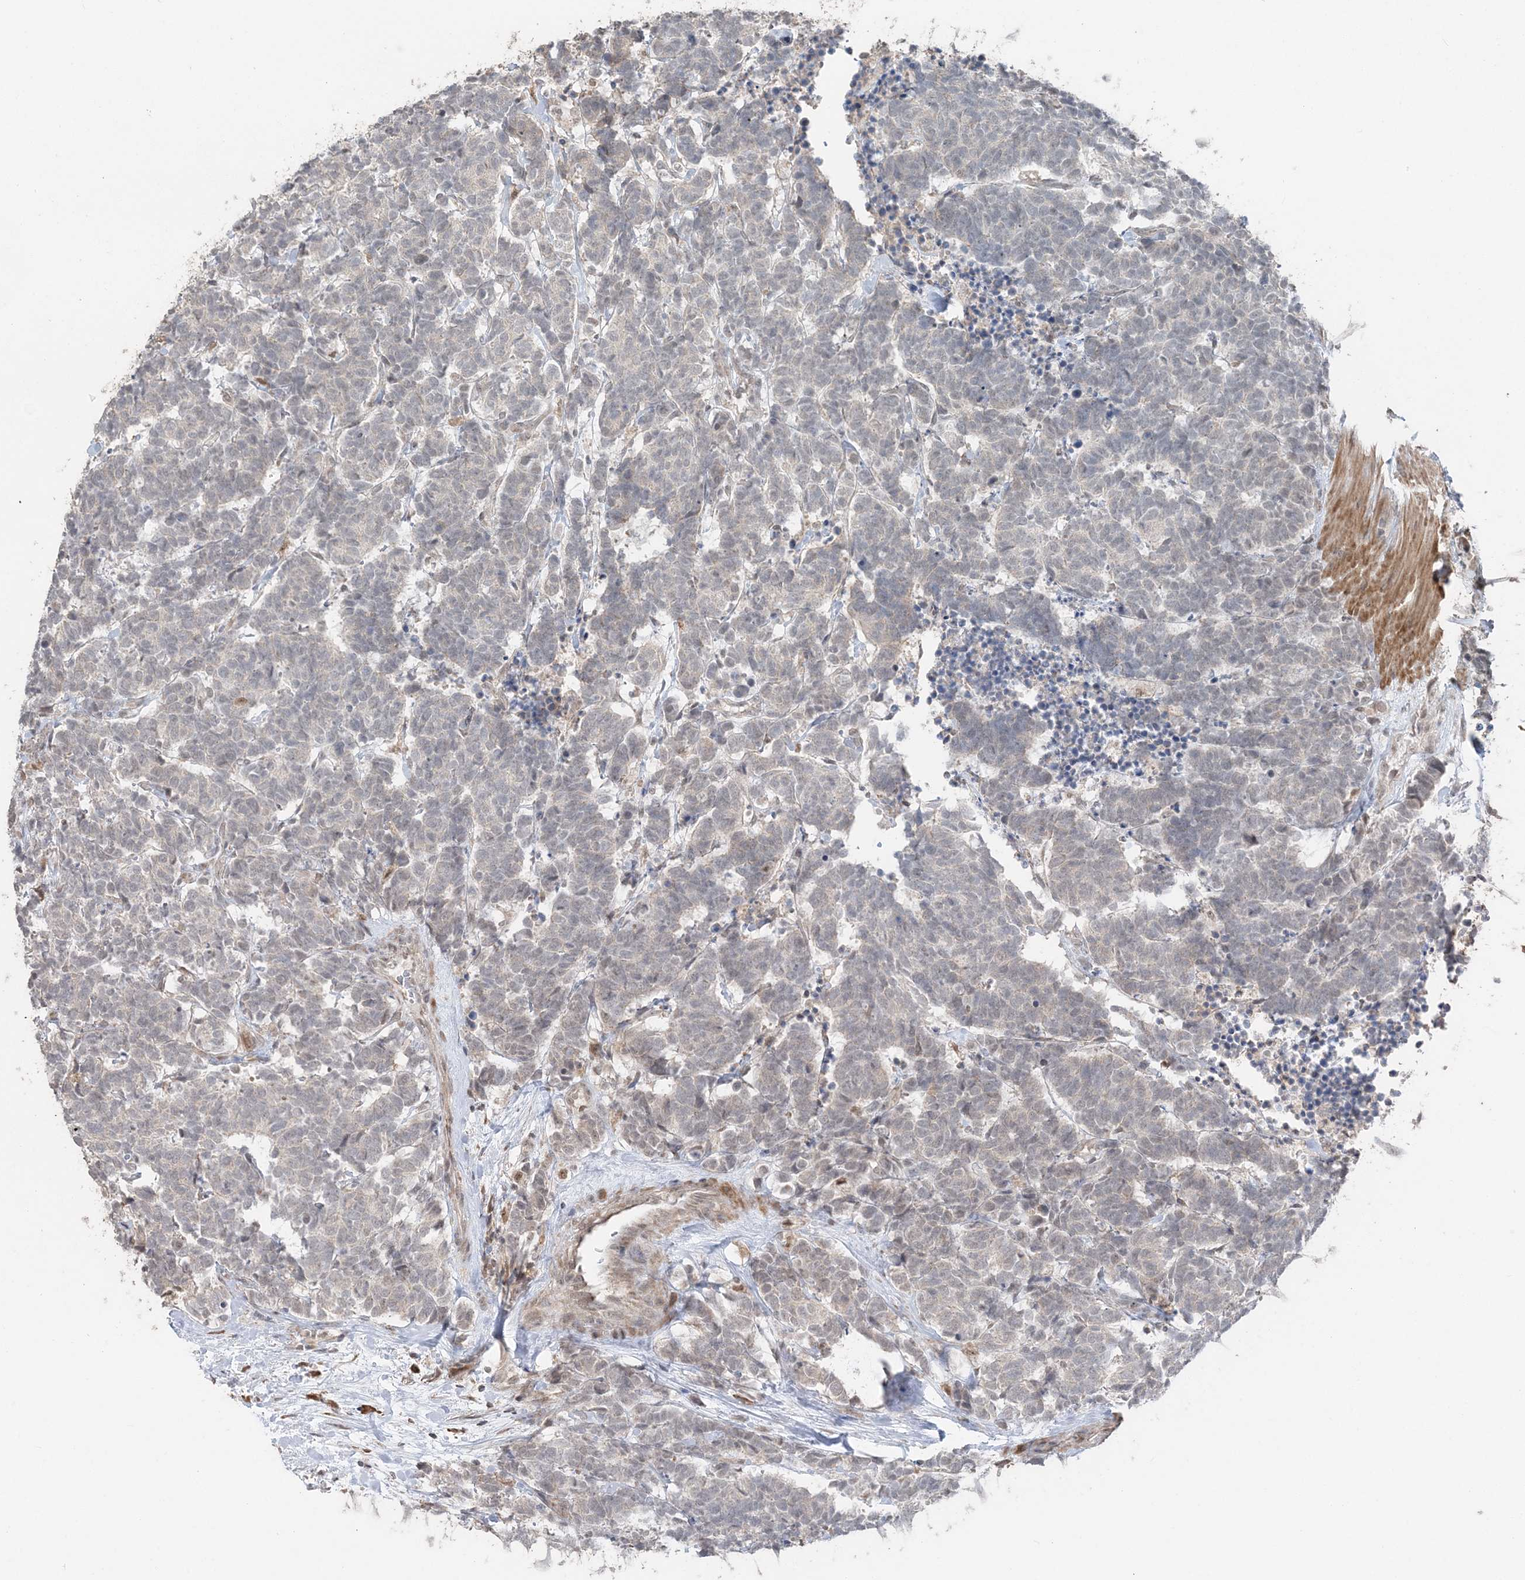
{"staining": {"intensity": "negative", "quantity": "none", "location": "none"}, "tissue": "carcinoid", "cell_type": "Tumor cells", "image_type": "cancer", "snomed": [{"axis": "morphology", "description": "Carcinoma, NOS"}, {"axis": "morphology", "description": "Carcinoid, malignant, NOS"}, {"axis": "topography", "description": "Urinary bladder"}], "caption": "This is a histopathology image of IHC staining of carcinoid (malignant), which shows no expression in tumor cells.", "gene": "SLU7", "patient": {"sex": "male", "age": 57}}